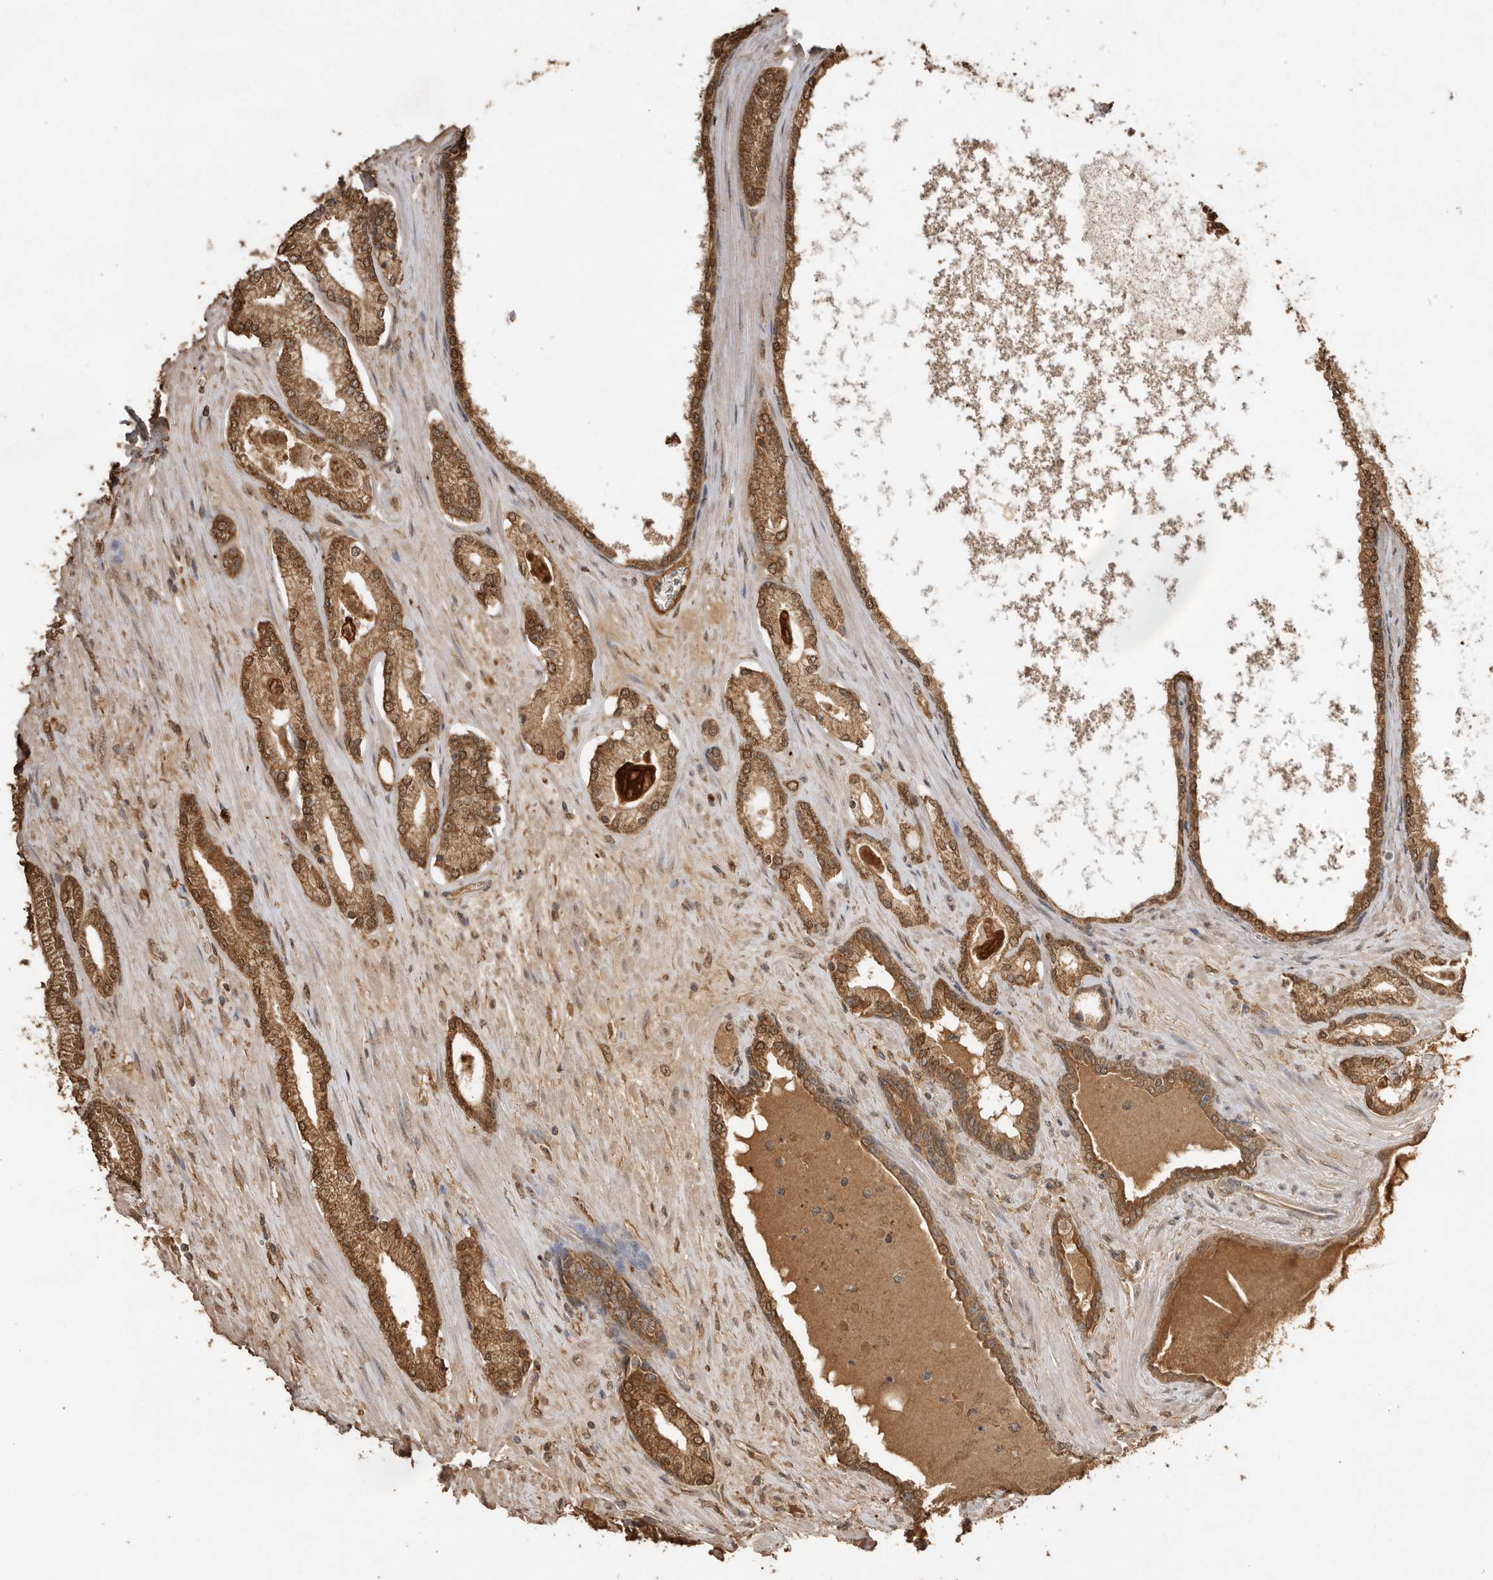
{"staining": {"intensity": "strong", "quantity": ">75%", "location": "cytoplasmic/membranous,nuclear"}, "tissue": "prostate cancer", "cell_type": "Tumor cells", "image_type": "cancer", "snomed": [{"axis": "morphology", "description": "Adenocarcinoma, Low grade"}, {"axis": "topography", "description": "Prostate"}], "caption": "Immunohistochemical staining of low-grade adenocarcinoma (prostate) demonstrates high levels of strong cytoplasmic/membranous and nuclear protein staining in approximately >75% of tumor cells.", "gene": "JAG2", "patient": {"sex": "male", "age": 70}}